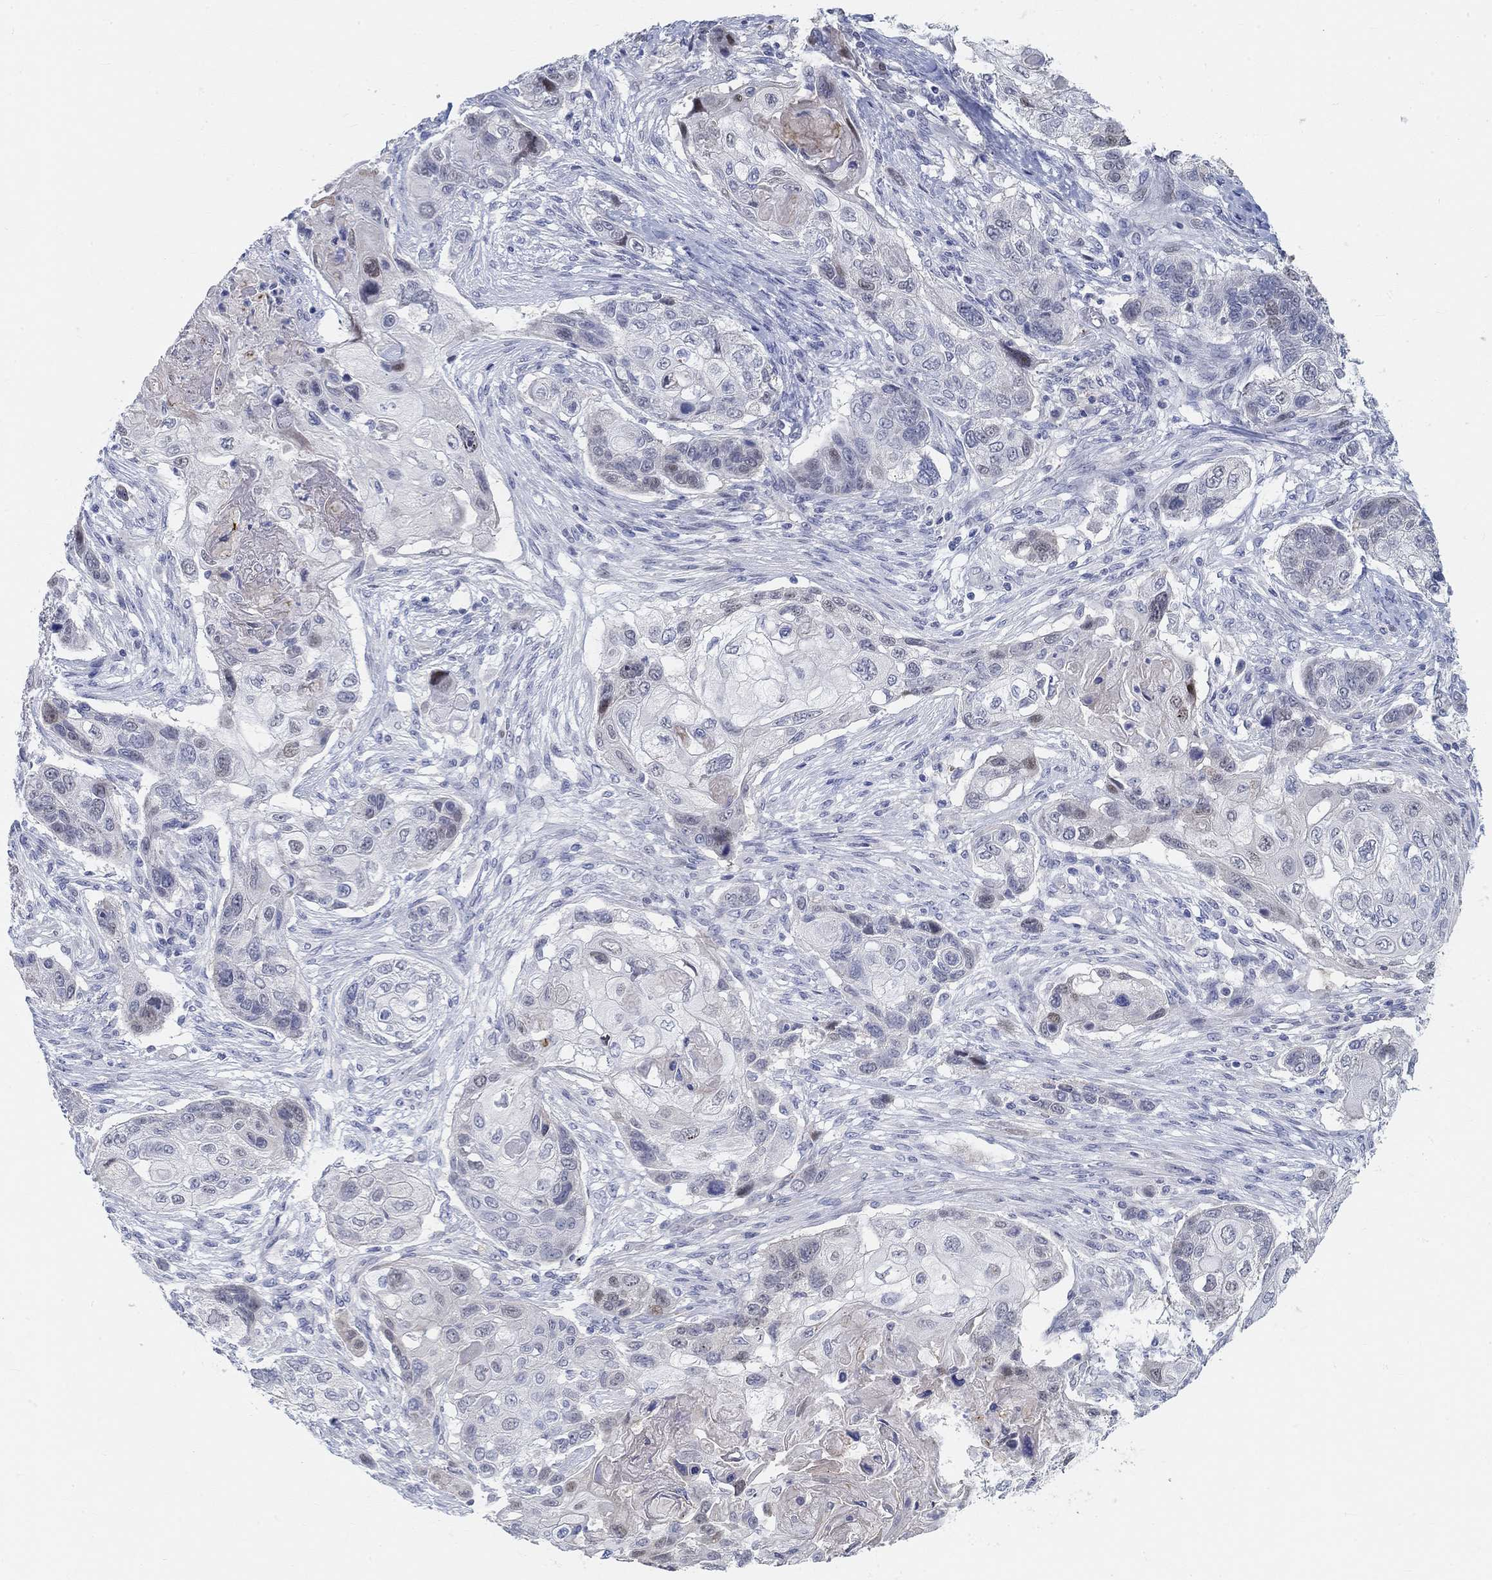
{"staining": {"intensity": "negative", "quantity": "none", "location": "none"}, "tissue": "lung cancer", "cell_type": "Tumor cells", "image_type": "cancer", "snomed": [{"axis": "morphology", "description": "Normal tissue, NOS"}, {"axis": "morphology", "description": "Squamous cell carcinoma, NOS"}, {"axis": "topography", "description": "Bronchus"}, {"axis": "topography", "description": "Lung"}], "caption": "Lung cancer (squamous cell carcinoma) stained for a protein using immunohistochemistry displays no staining tumor cells.", "gene": "SNTG2", "patient": {"sex": "male", "age": 69}}